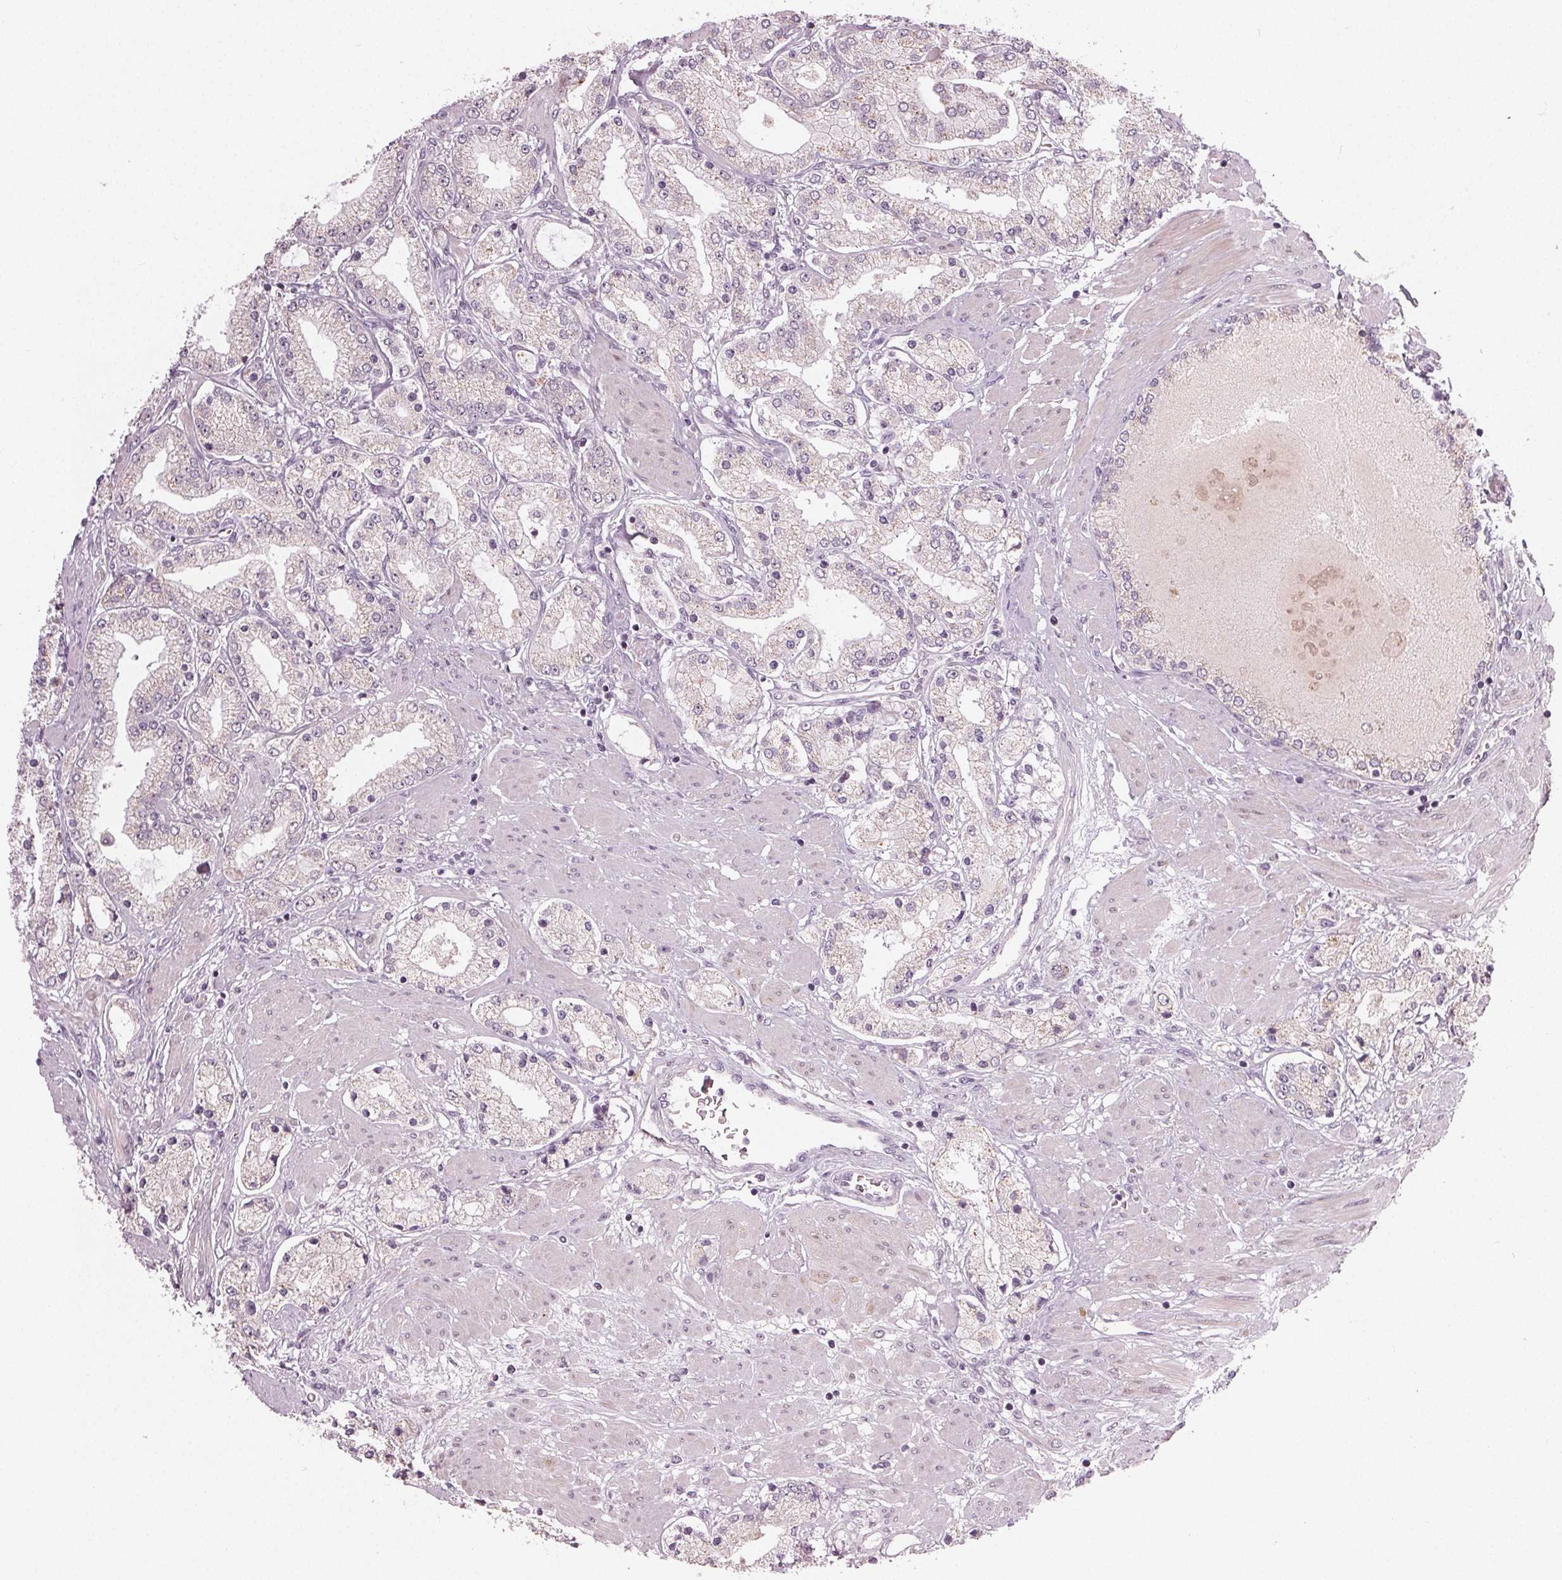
{"staining": {"intensity": "weak", "quantity": "<25%", "location": "cytoplasmic/membranous"}, "tissue": "prostate cancer", "cell_type": "Tumor cells", "image_type": "cancer", "snomed": [{"axis": "morphology", "description": "Adenocarcinoma, High grade"}, {"axis": "topography", "description": "Prostate"}], "caption": "Prostate cancer (adenocarcinoma (high-grade)) was stained to show a protein in brown. There is no significant expression in tumor cells.", "gene": "ZNF605", "patient": {"sex": "male", "age": 67}}